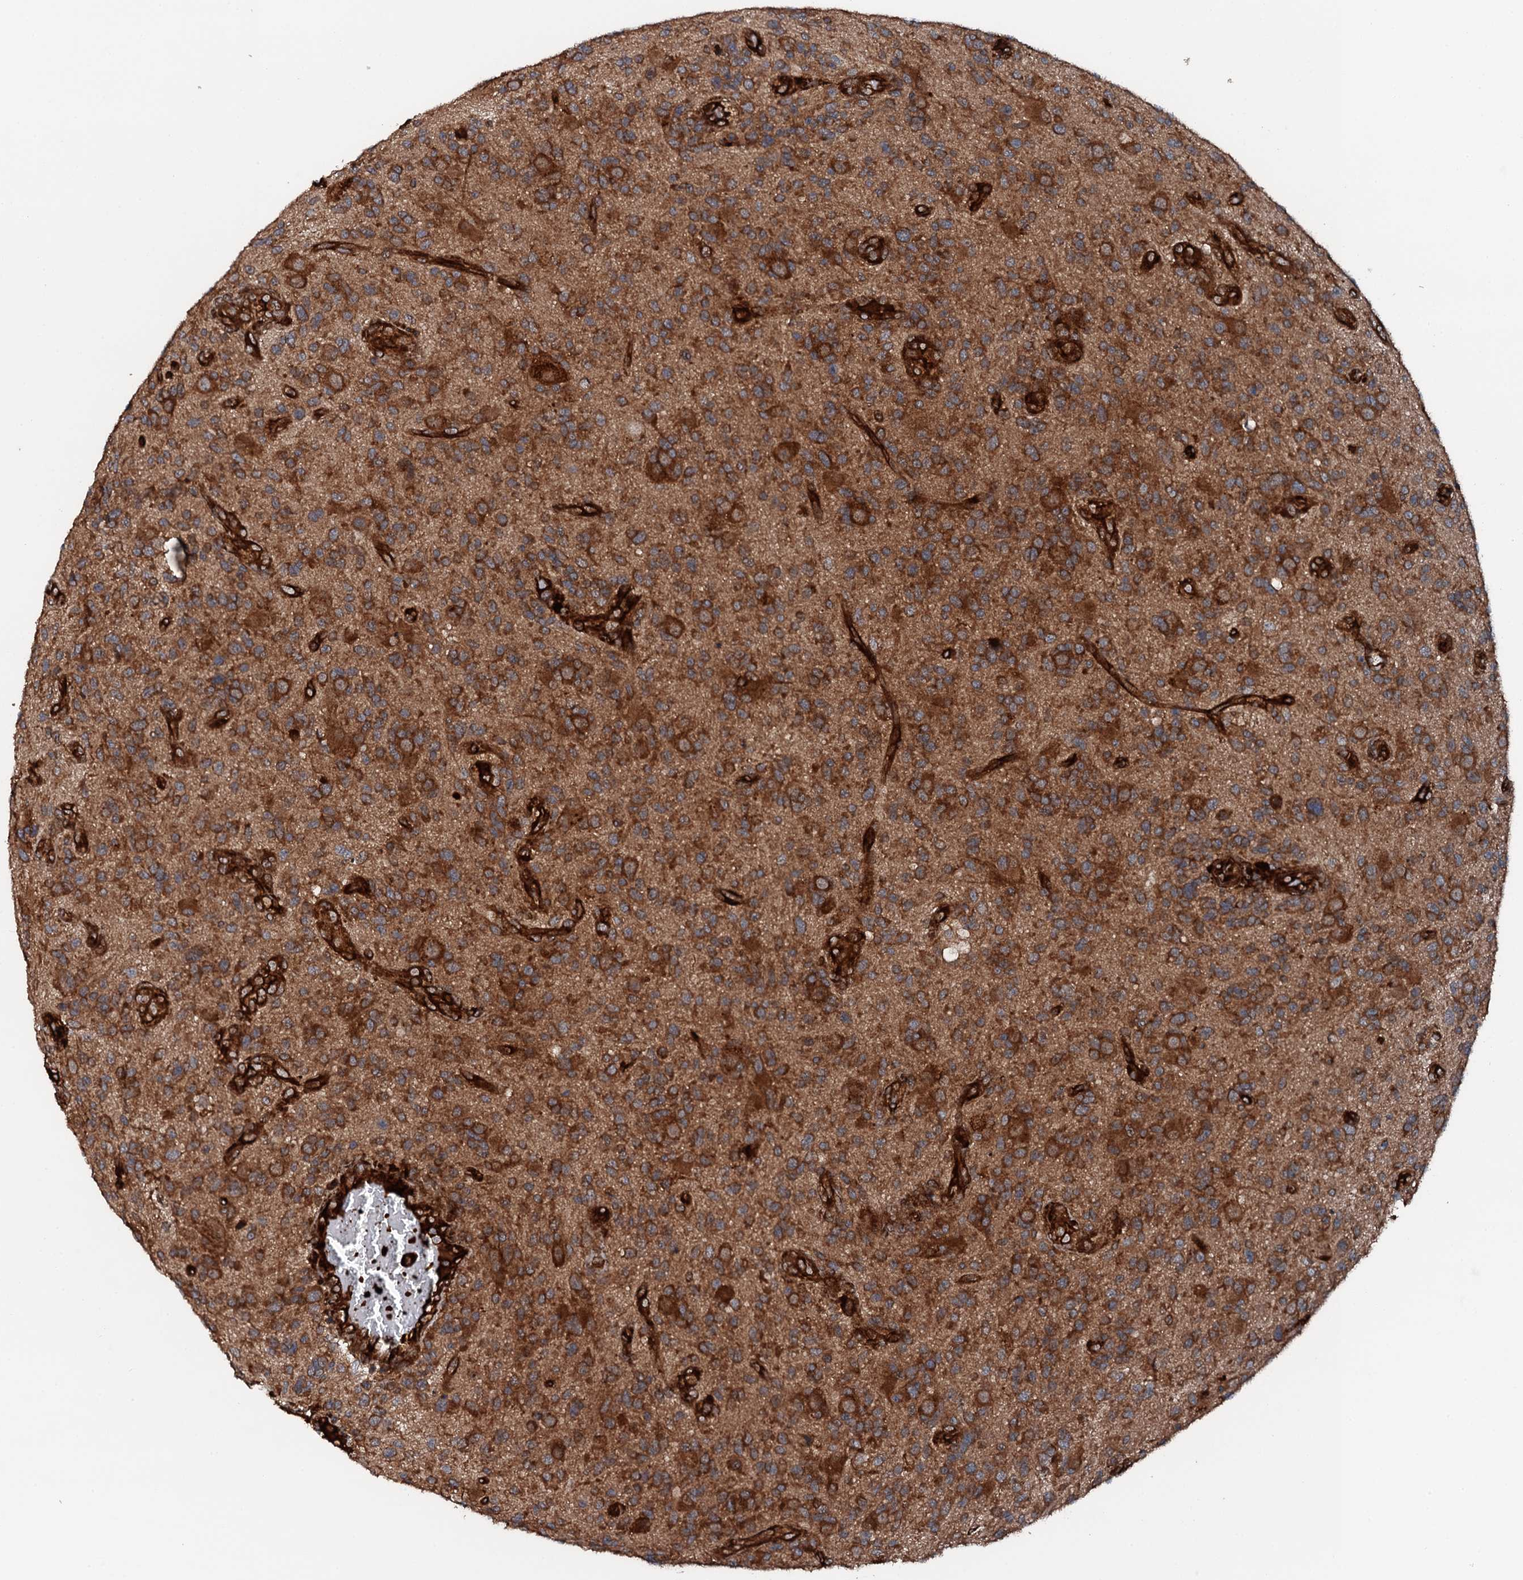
{"staining": {"intensity": "strong", "quantity": ">75%", "location": "cytoplasmic/membranous"}, "tissue": "glioma", "cell_type": "Tumor cells", "image_type": "cancer", "snomed": [{"axis": "morphology", "description": "Glioma, malignant, High grade"}, {"axis": "topography", "description": "Brain"}], "caption": "A brown stain shows strong cytoplasmic/membranous expression of a protein in glioma tumor cells.", "gene": "FLYWCH1", "patient": {"sex": "male", "age": 47}}